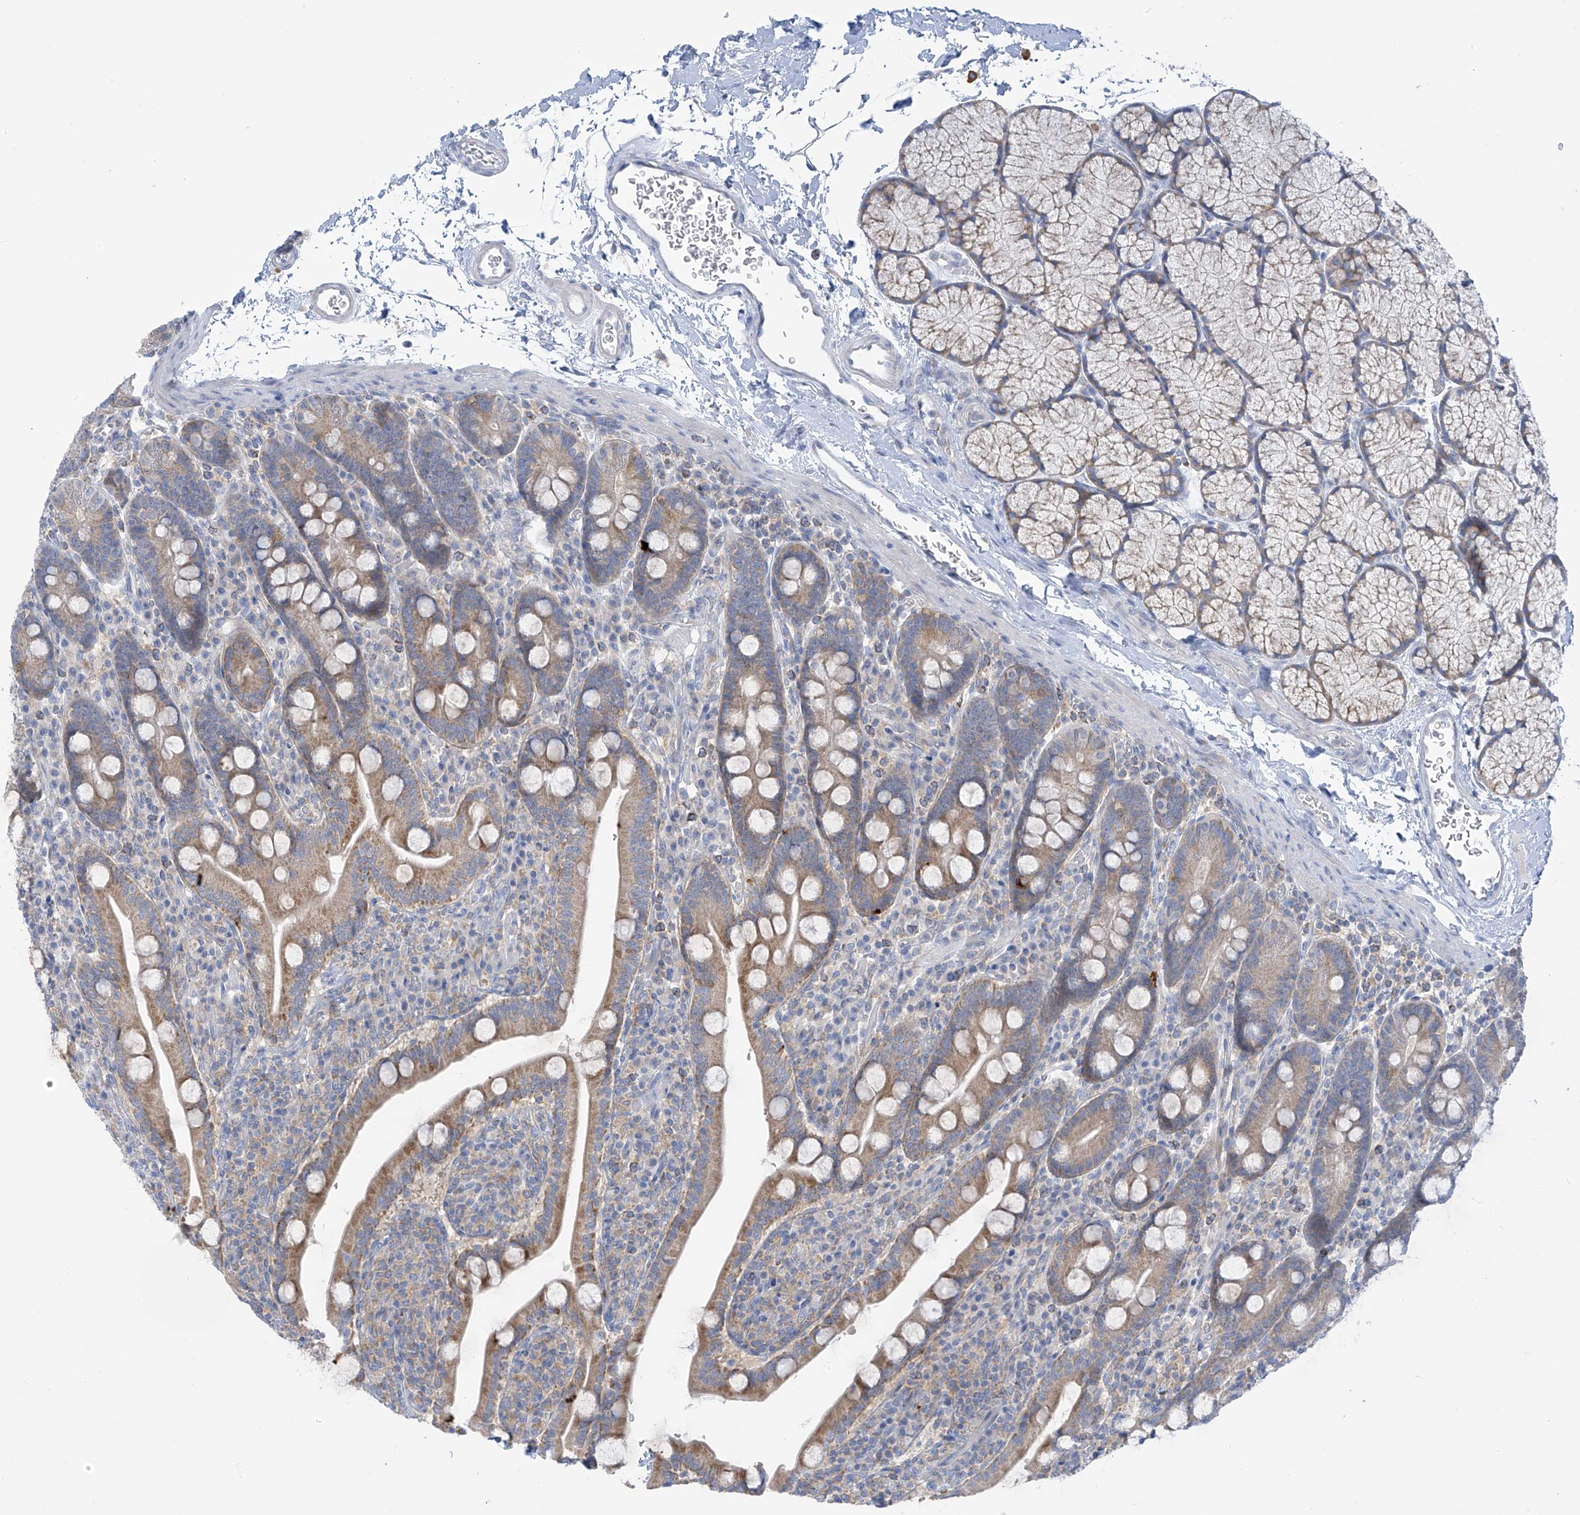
{"staining": {"intensity": "moderate", "quantity": ">75%", "location": "cytoplasmic/membranous"}, "tissue": "duodenum", "cell_type": "Glandular cells", "image_type": "normal", "snomed": [{"axis": "morphology", "description": "Normal tissue, NOS"}, {"axis": "topography", "description": "Duodenum"}], "caption": "Immunohistochemistry photomicrograph of benign human duodenum stained for a protein (brown), which shows medium levels of moderate cytoplasmic/membranous expression in approximately >75% of glandular cells.", "gene": "SLC6A12", "patient": {"sex": "male", "age": 35}}